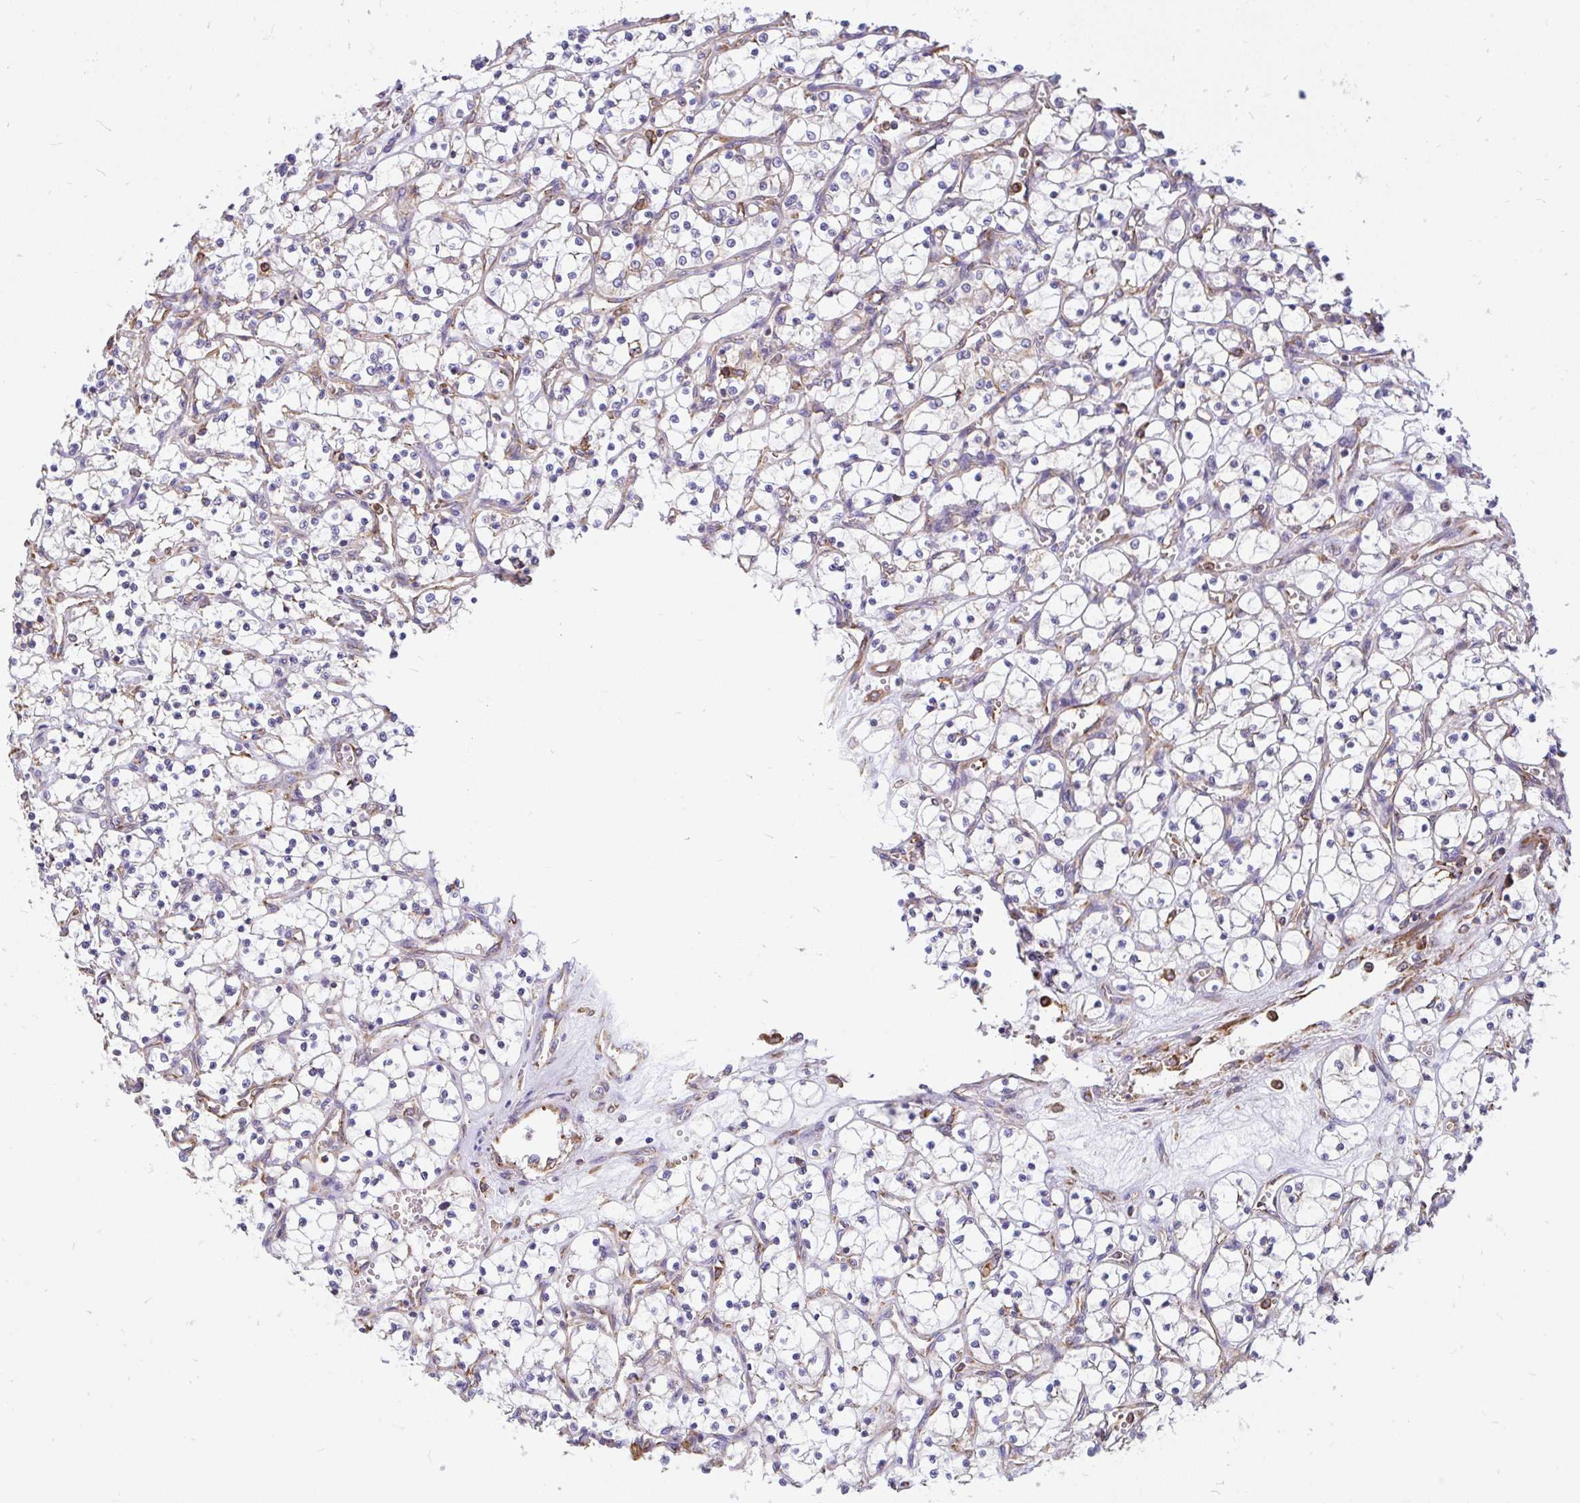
{"staining": {"intensity": "negative", "quantity": "none", "location": "none"}, "tissue": "renal cancer", "cell_type": "Tumor cells", "image_type": "cancer", "snomed": [{"axis": "morphology", "description": "Adenocarcinoma, NOS"}, {"axis": "topography", "description": "Kidney"}], "caption": "Tumor cells show no significant positivity in renal cancer (adenocarcinoma).", "gene": "EML5", "patient": {"sex": "female", "age": 69}}